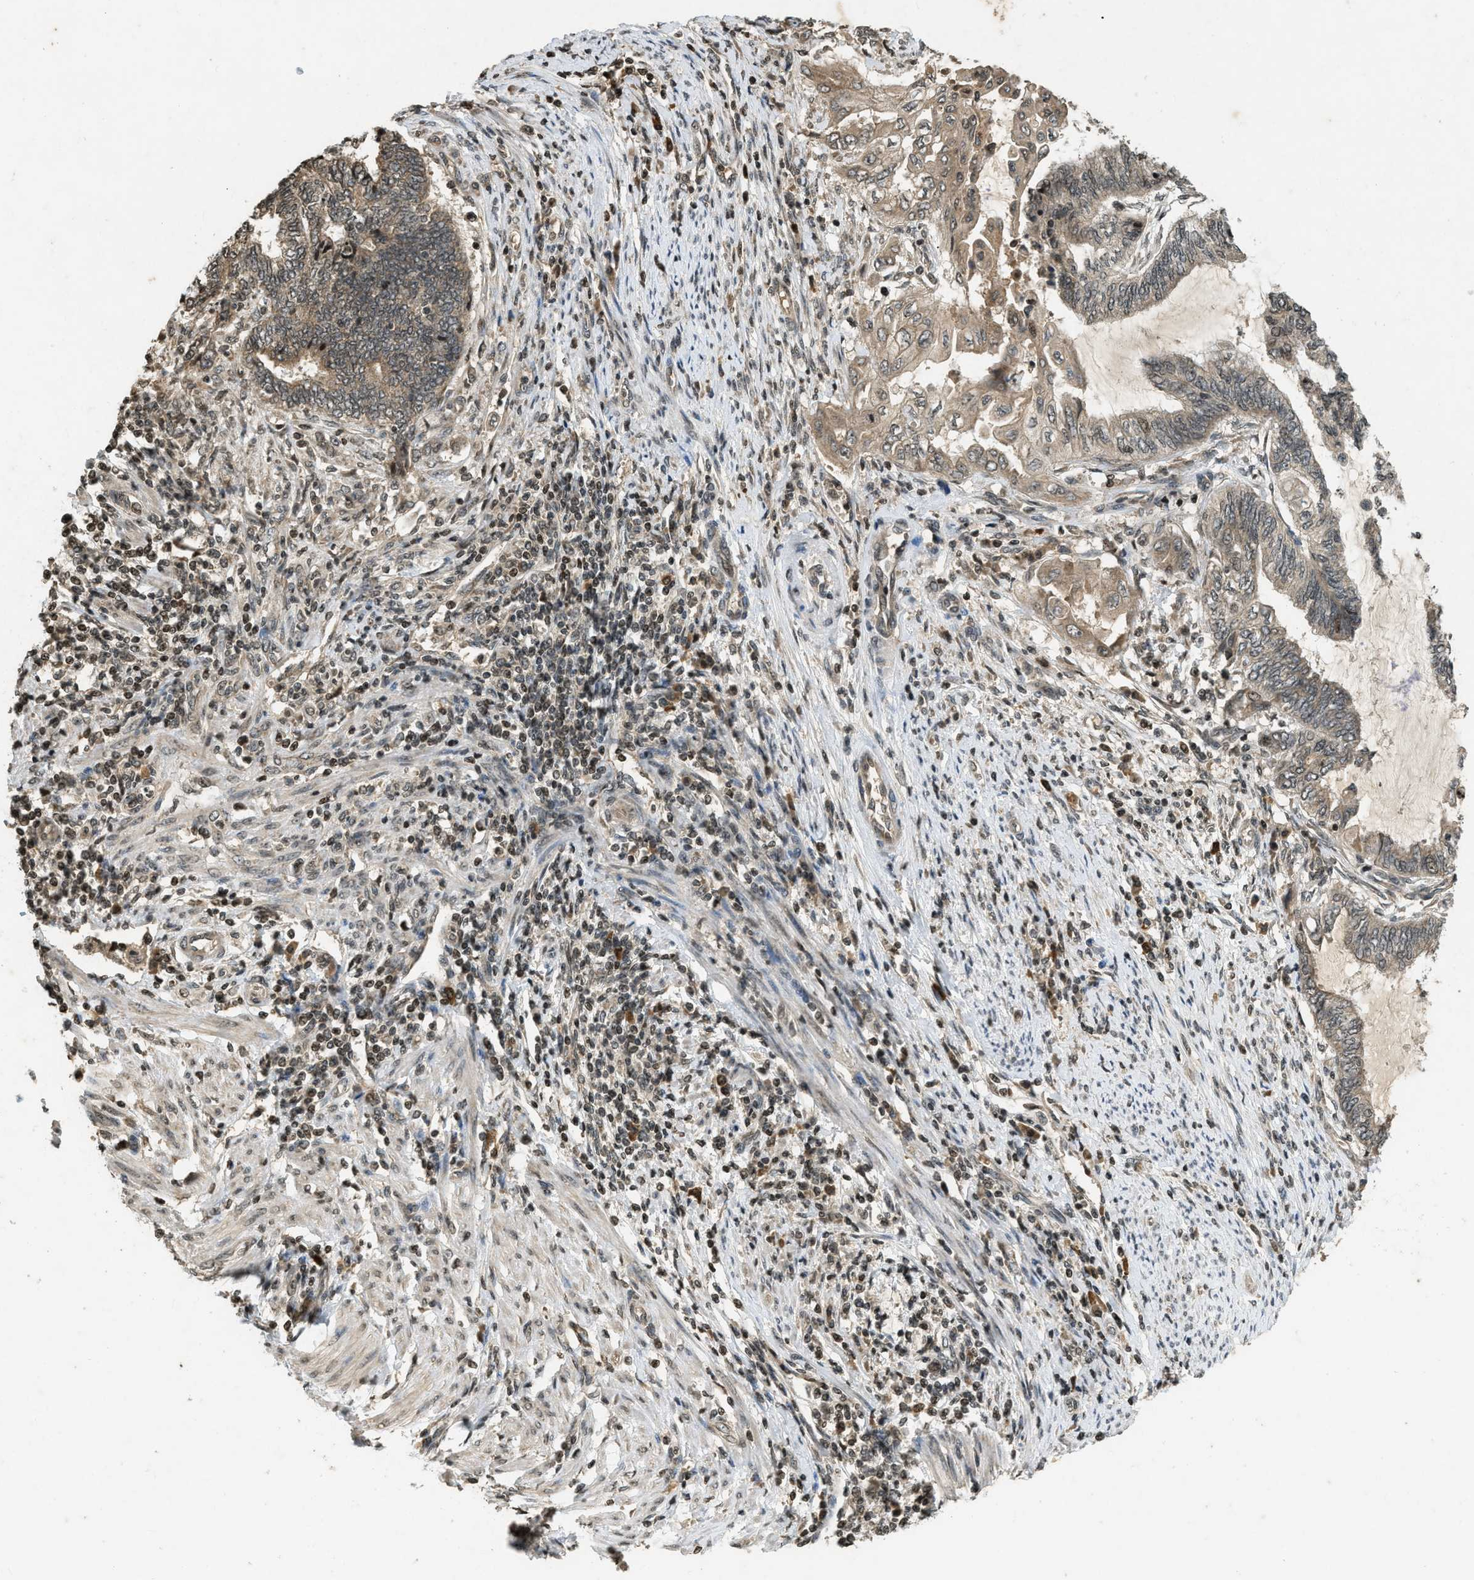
{"staining": {"intensity": "weak", "quantity": ">75%", "location": "cytoplasmic/membranous"}, "tissue": "endometrial cancer", "cell_type": "Tumor cells", "image_type": "cancer", "snomed": [{"axis": "morphology", "description": "Adenocarcinoma, NOS"}, {"axis": "topography", "description": "Uterus"}, {"axis": "topography", "description": "Endometrium"}], "caption": "High-power microscopy captured an immunohistochemistry (IHC) micrograph of adenocarcinoma (endometrial), revealing weak cytoplasmic/membranous staining in about >75% of tumor cells.", "gene": "SIAH1", "patient": {"sex": "female", "age": 70}}